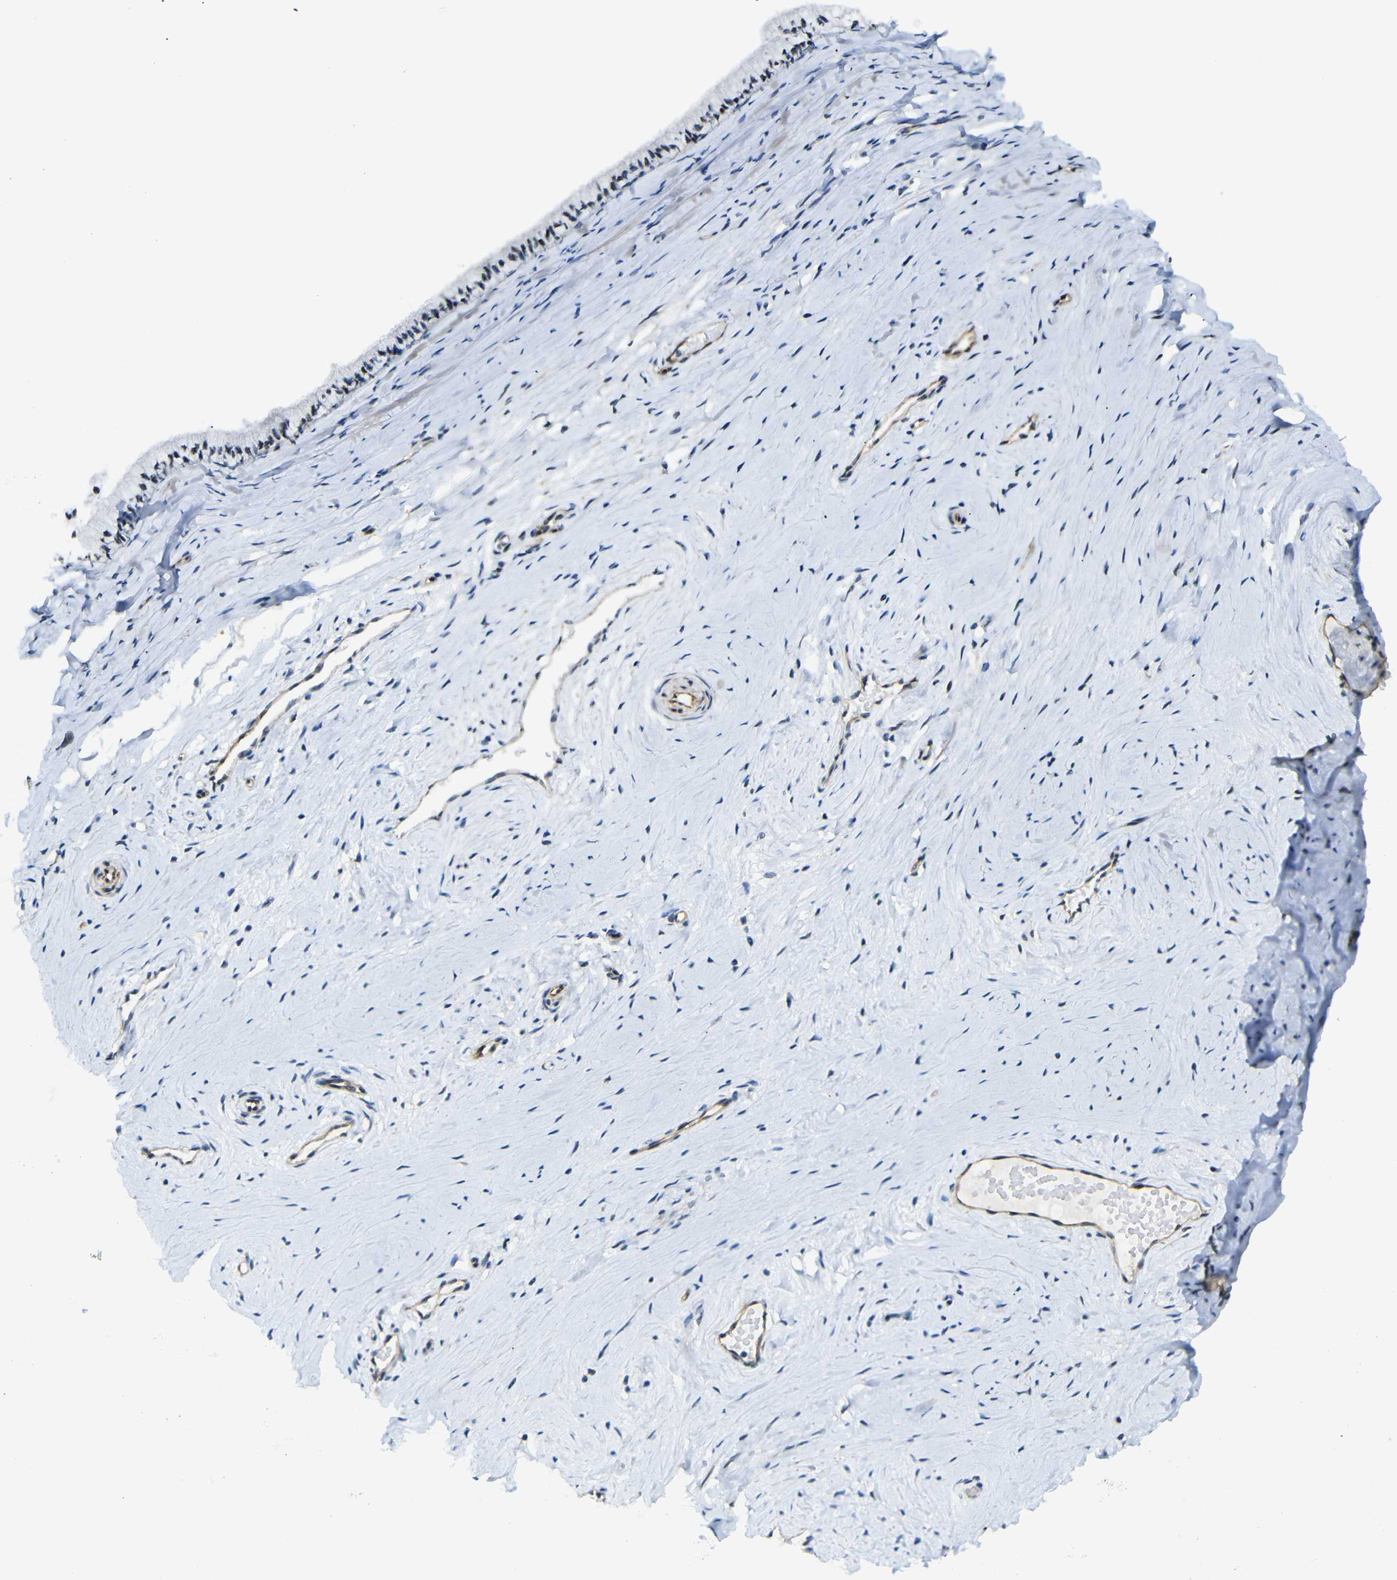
{"staining": {"intensity": "strong", "quantity": "25%-75%", "location": "nuclear"}, "tissue": "cervix", "cell_type": "Glandular cells", "image_type": "normal", "snomed": [{"axis": "morphology", "description": "Normal tissue, NOS"}, {"axis": "topography", "description": "Cervix"}], "caption": "Immunohistochemical staining of normal cervix demonstrates high levels of strong nuclear expression in approximately 25%-75% of glandular cells. The protein of interest is shown in brown color, while the nuclei are stained blue.", "gene": "PARN", "patient": {"sex": "female", "age": 39}}